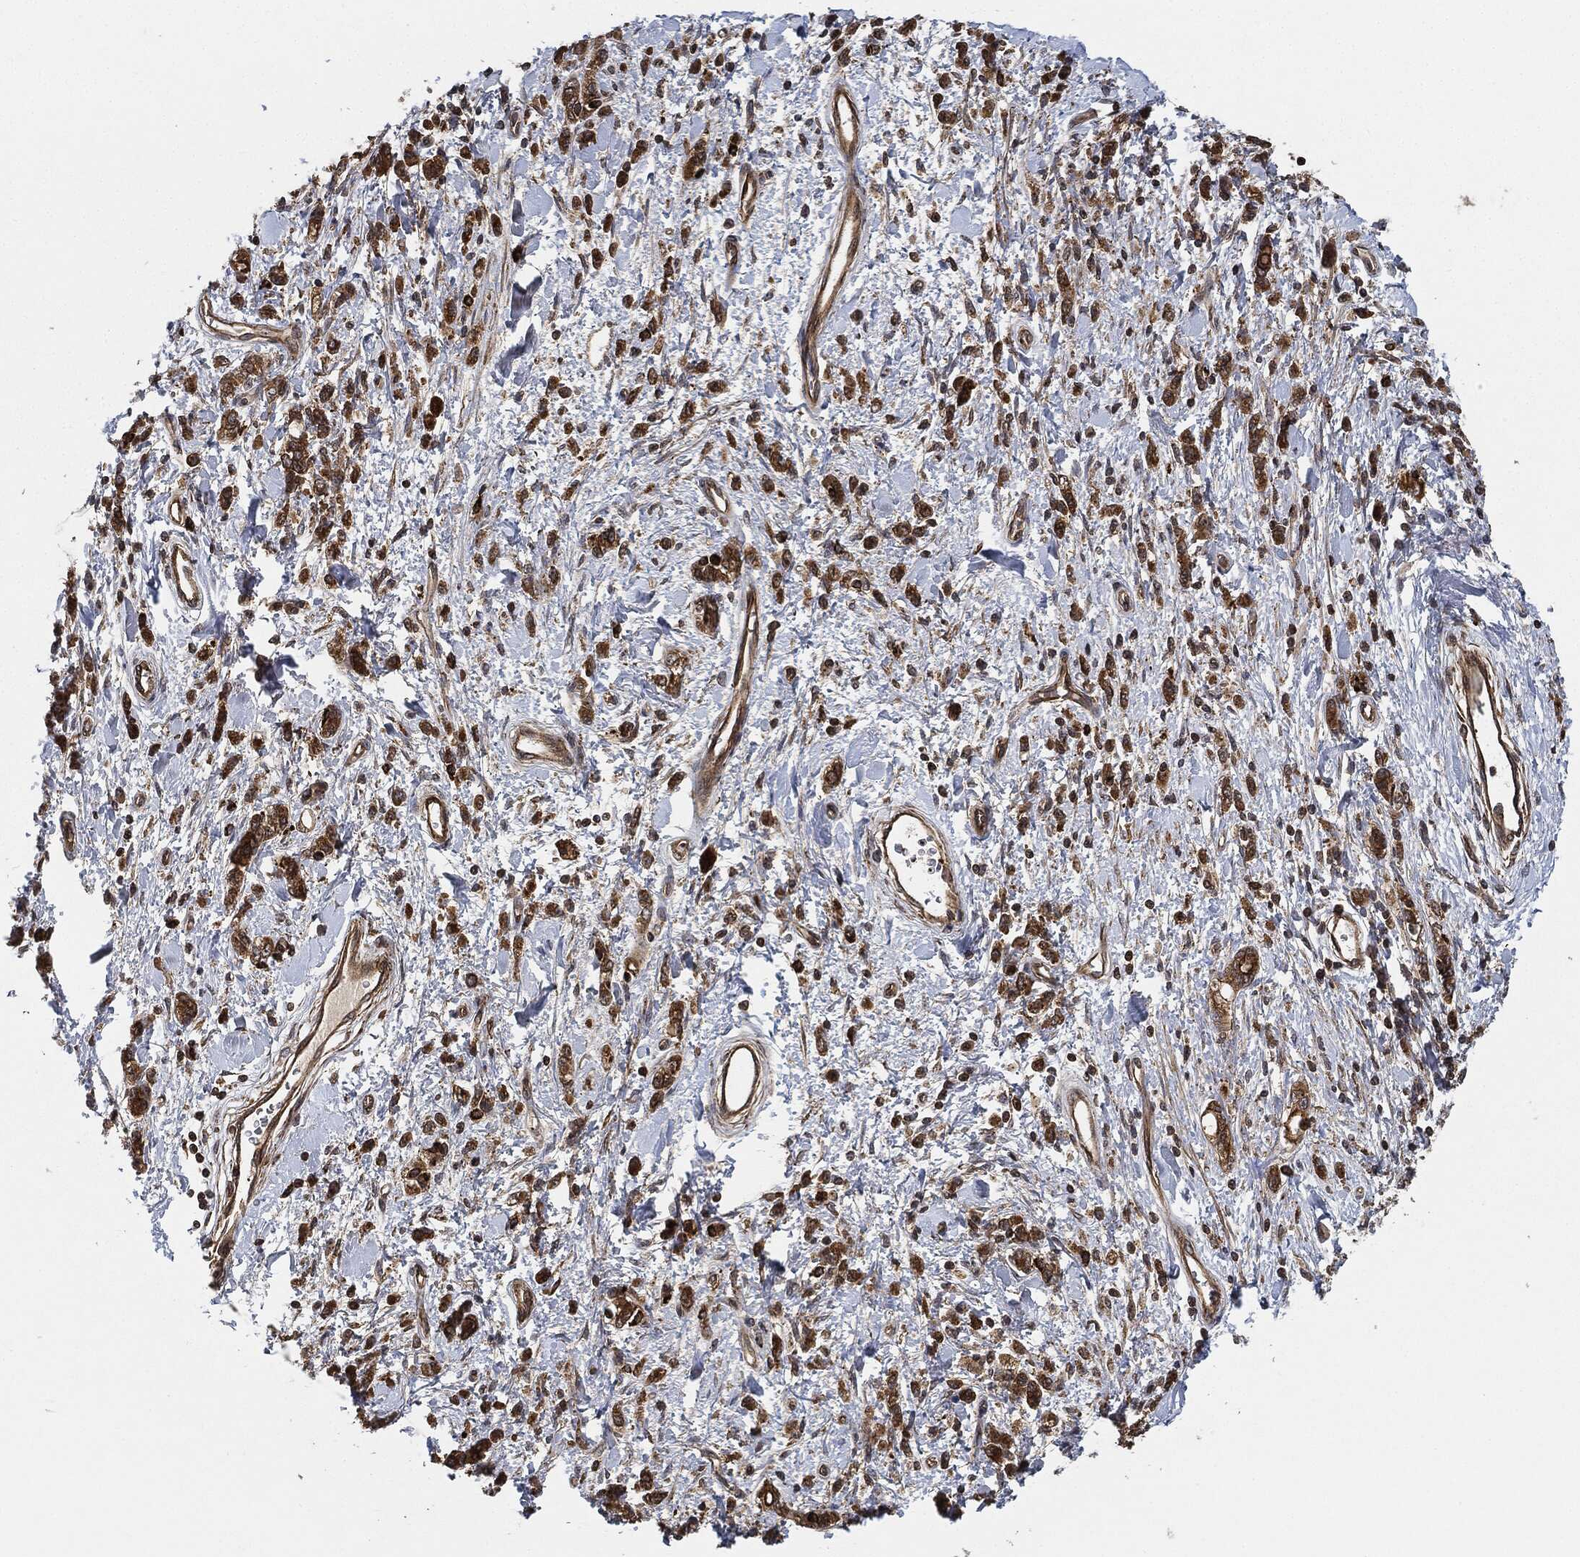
{"staining": {"intensity": "strong", "quantity": ">75%", "location": "cytoplasmic/membranous"}, "tissue": "stomach cancer", "cell_type": "Tumor cells", "image_type": "cancer", "snomed": [{"axis": "morphology", "description": "Adenocarcinoma, NOS"}, {"axis": "topography", "description": "Stomach"}], "caption": "Protein staining of stomach cancer (adenocarcinoma) tissue reveals strong cytoplasmic/membranous expression in approximately >75% of tumor cells.", "gene": "MAP3K3", "patient": {"sex": "male", "age": 77}}